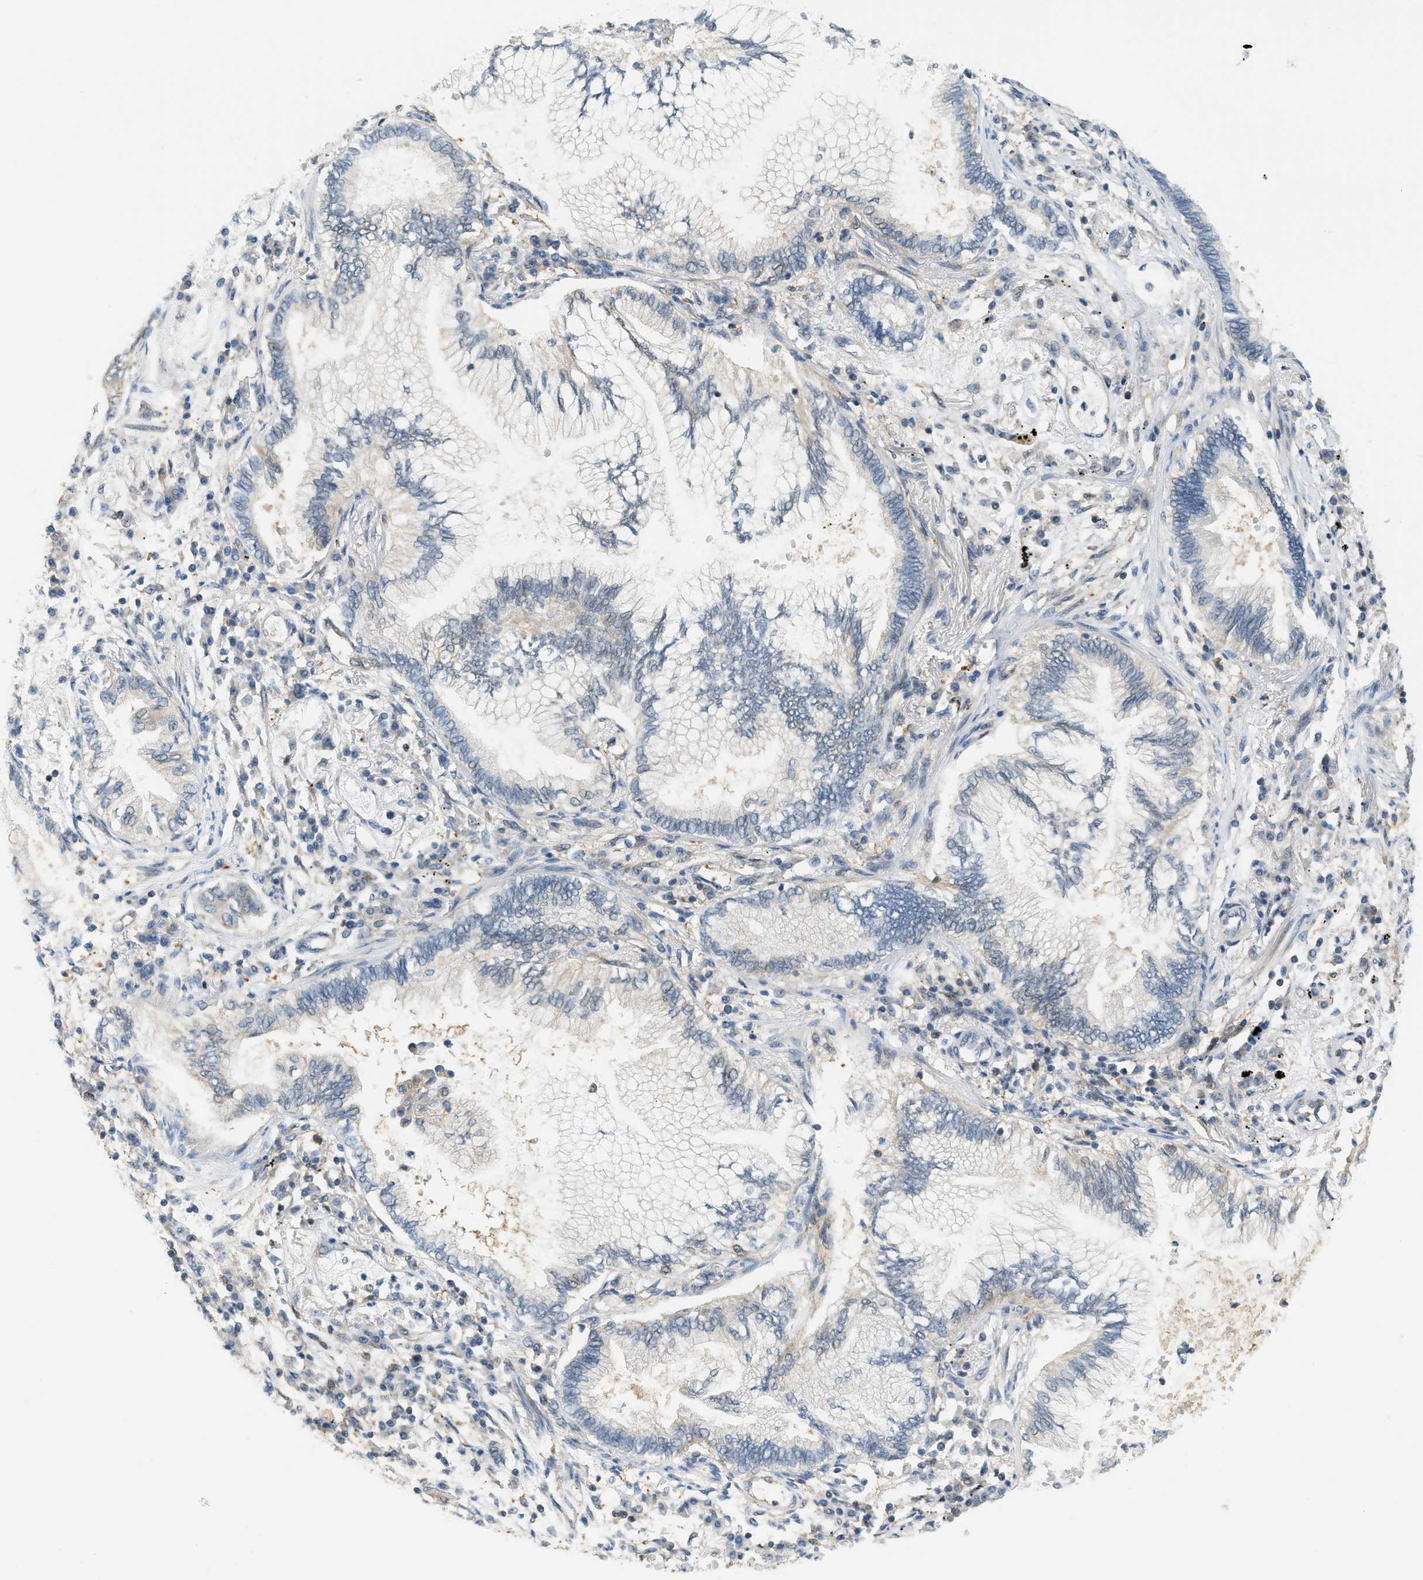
{"staining": {"intensity": "negative", "quantity": "none", "location": "none"}, "tissue": "lung cancer", "cell_type": "Tumor cells", "image_type": "cancer", "snomed": [{"axis": "morphology", "description": "Normal tissue, NOS"}, {"axis": "morphology", "description": "Adenocarcinoma, NOS"}, {"axis": "topography", "description": "Bronchus"}, {"axis": "topography", "description": "Lung"}], "caption": "Lung cancer (adenocarcinoma) stained for a protein using IHC shows no staining tumor cells.", "gene": "PDCL3", "patient": {"sex": "female", "age": 70}}